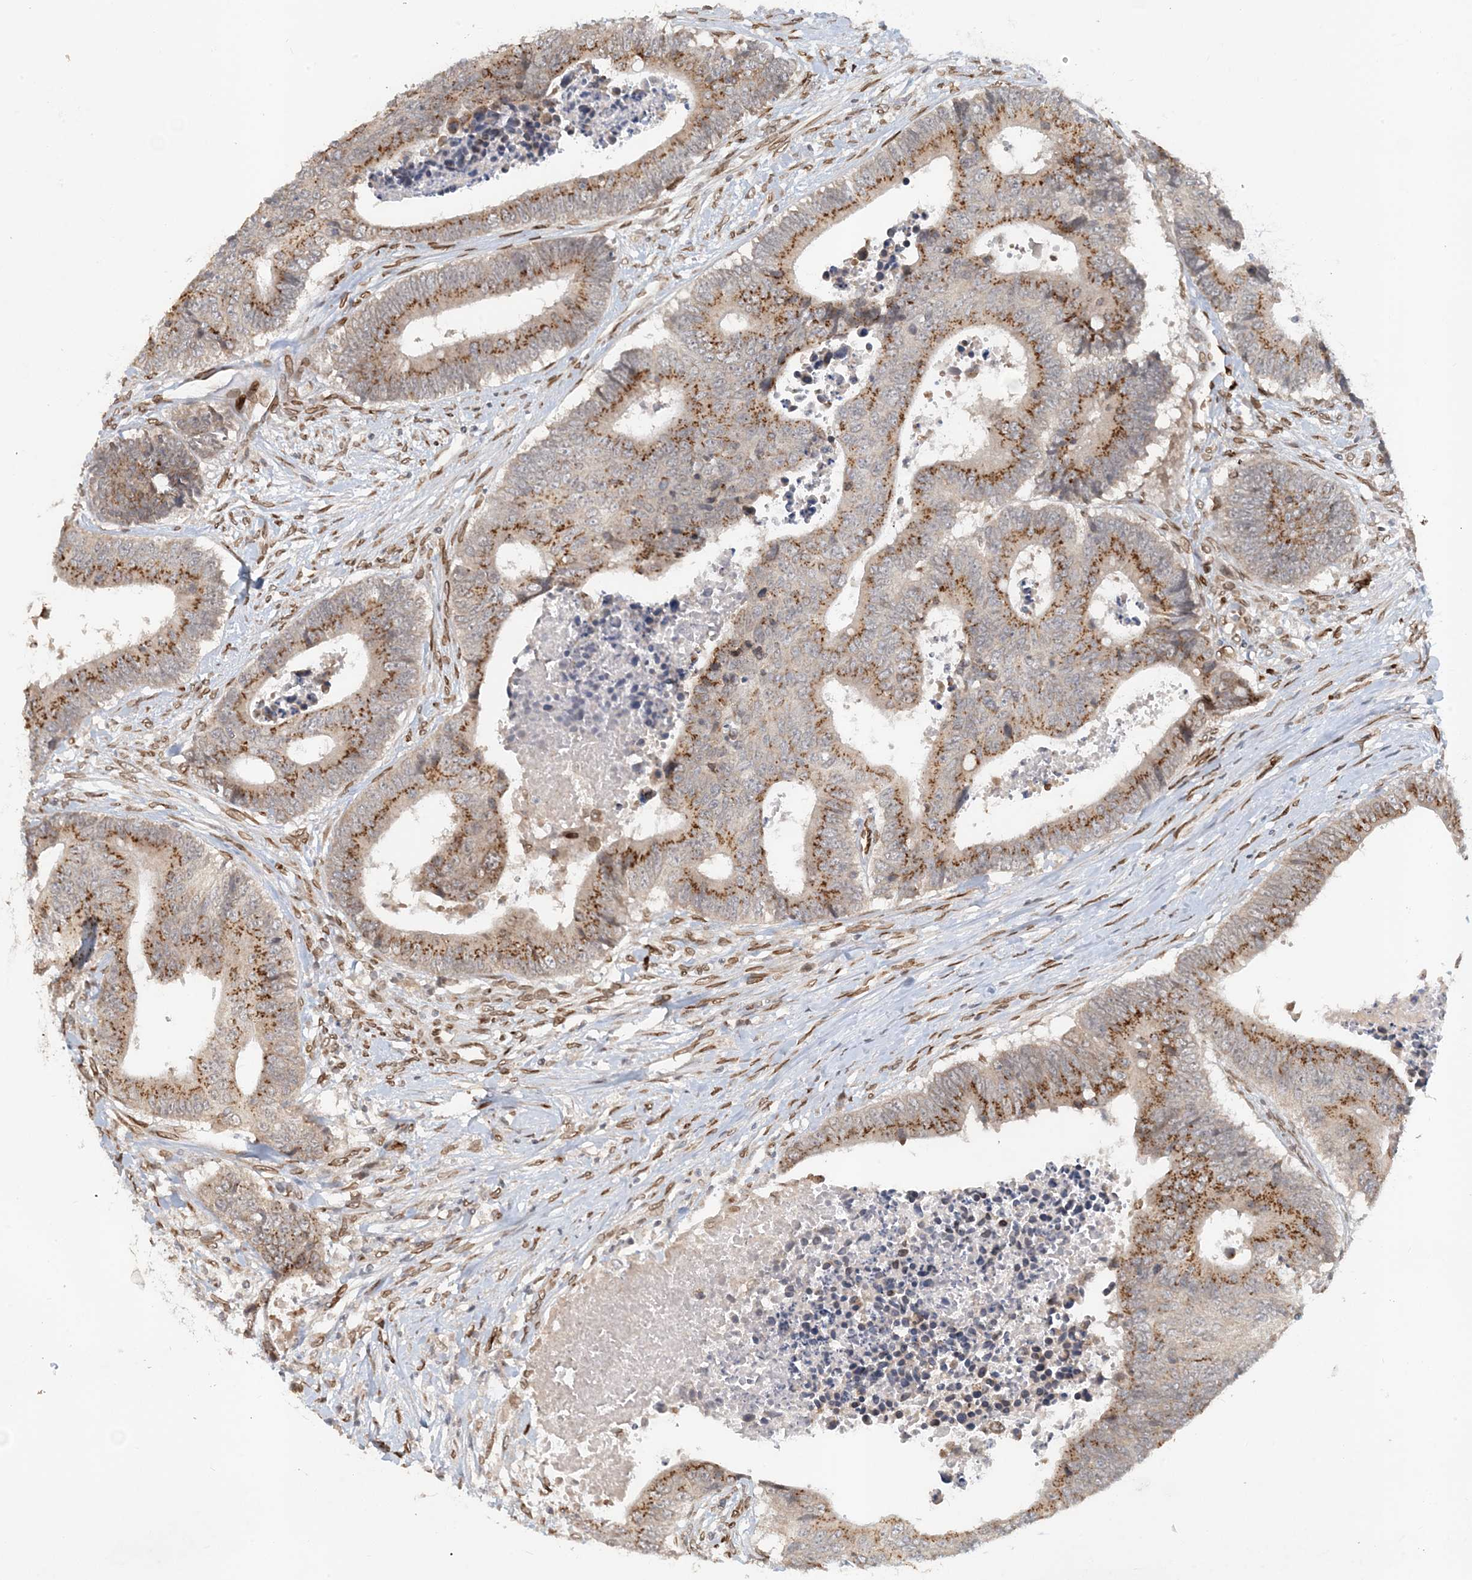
{"staining": {"intensity": "moderate", "quantity": ">75%", "location": "cytoplasmic/membranous"}, "tissue": "colorectal cancer", "cell_type": "Tumor cells", "image_type": "cancer", "snomed": [{"axis": "morphology", "description": "Adenocarcinoma, NOS"}, {"axis": "topography", "description": "Rectum"}], "caption": "Moderate cytoplasmic/membranous positivity is identified in approximately >75% of tumor cells in colorectal cancer. (brown staining indicates protein expression, while blue staining denotes nuclei).", "gene": "SLC35A2", "patient": {"sex": "male", "age": 84}}